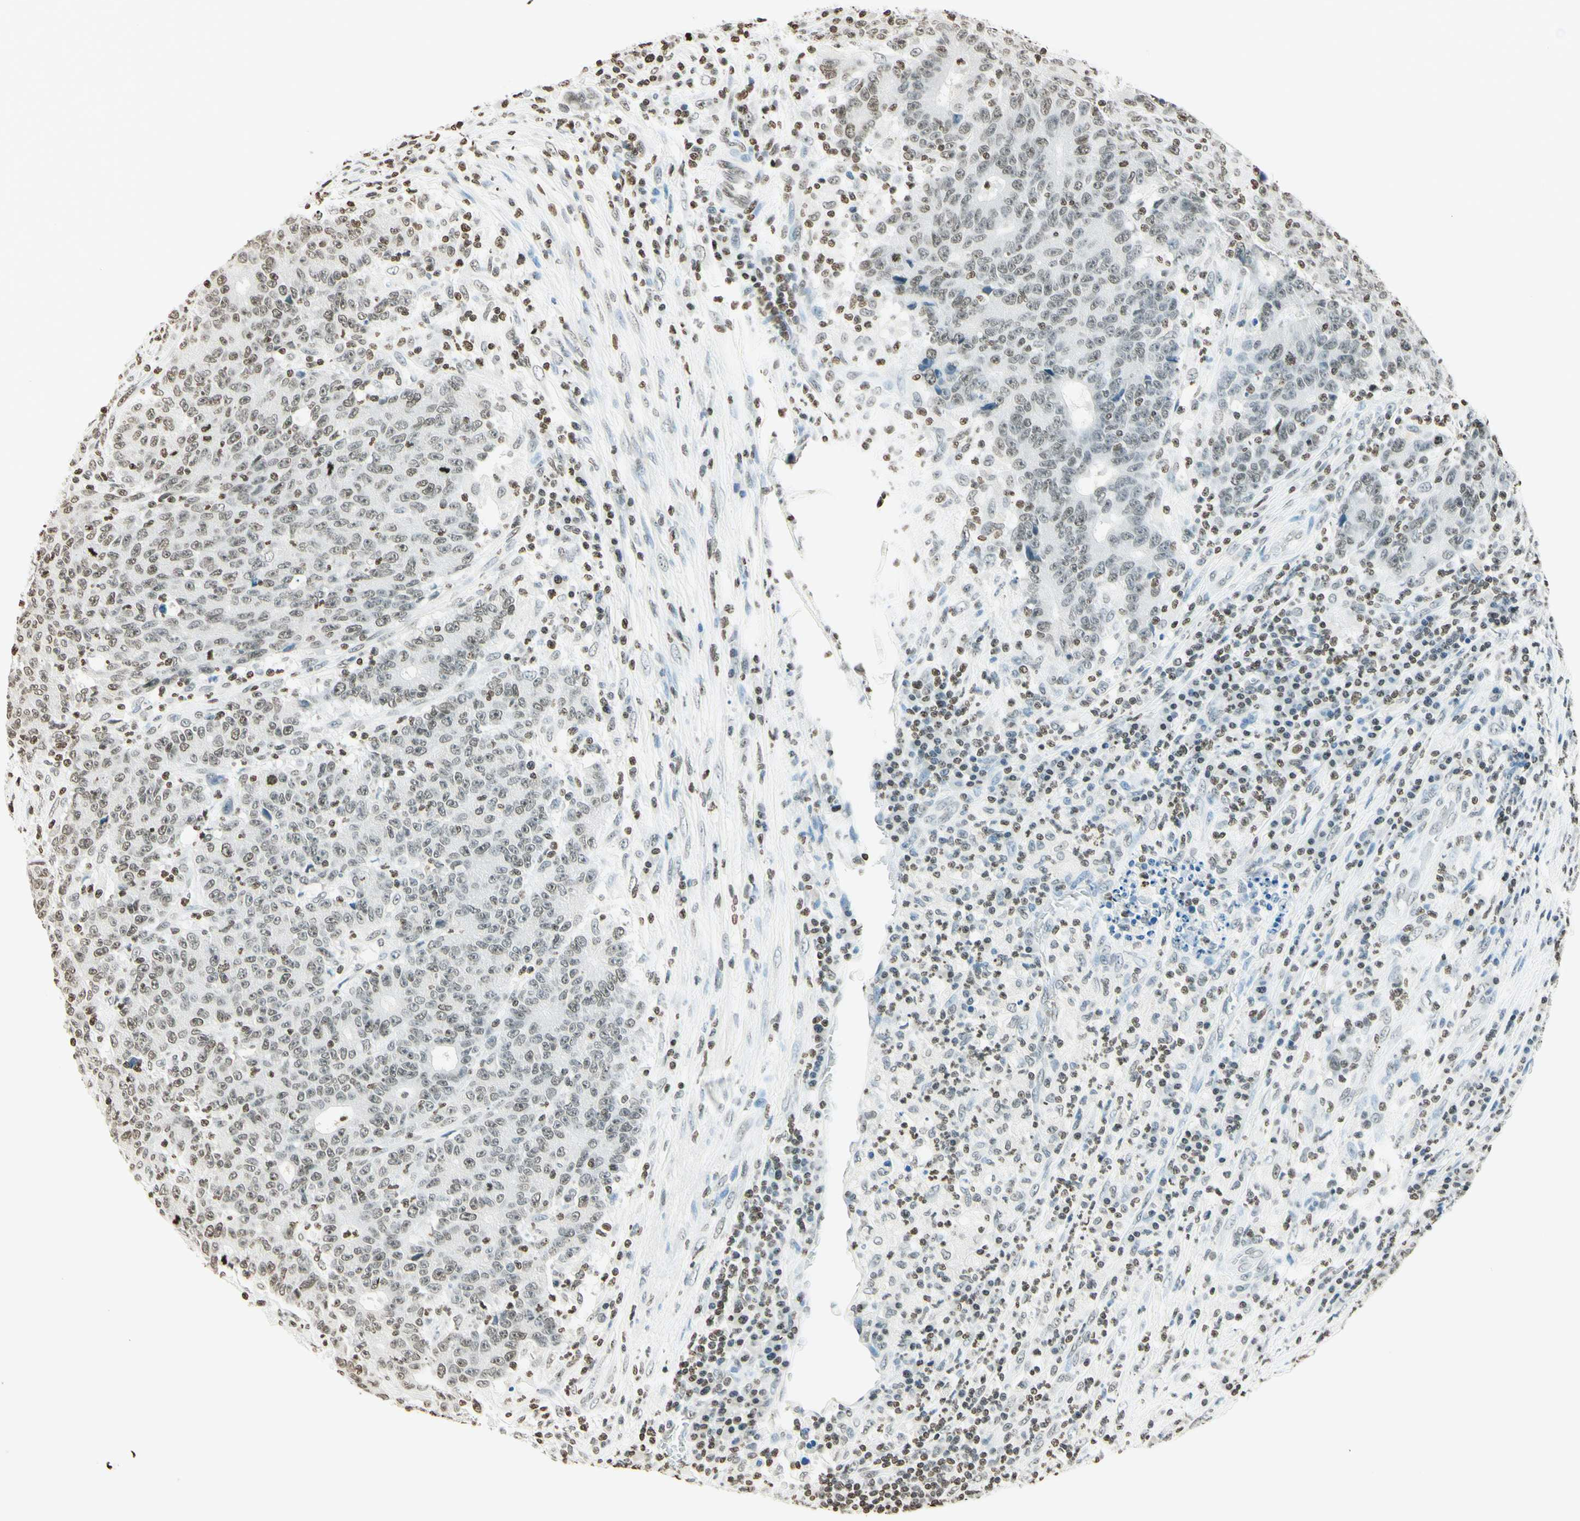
{"staining": {"intensity": "weak", "quantity": "25%-75%", "location": "nuclear"}, "tissue": "colorectal cancer", "cell_type": "Tumor cells", "image_type": "cancer", "snomed": [{"axis": "morphology", "description": "Normal tissue, NOS"}, {"axis": "morphology", "description": "Adenocarcinoma, NOS"}, {"axis": "topography", "description": "Colon"}], "caption": "This is an image of immunohistochemistry staining of adenocarcinoma (colorectal), which shows weak positivity in the nuclear of tumor cells.", "gene": "MSH2", "patient": {"sex": "female", "age": 75}}